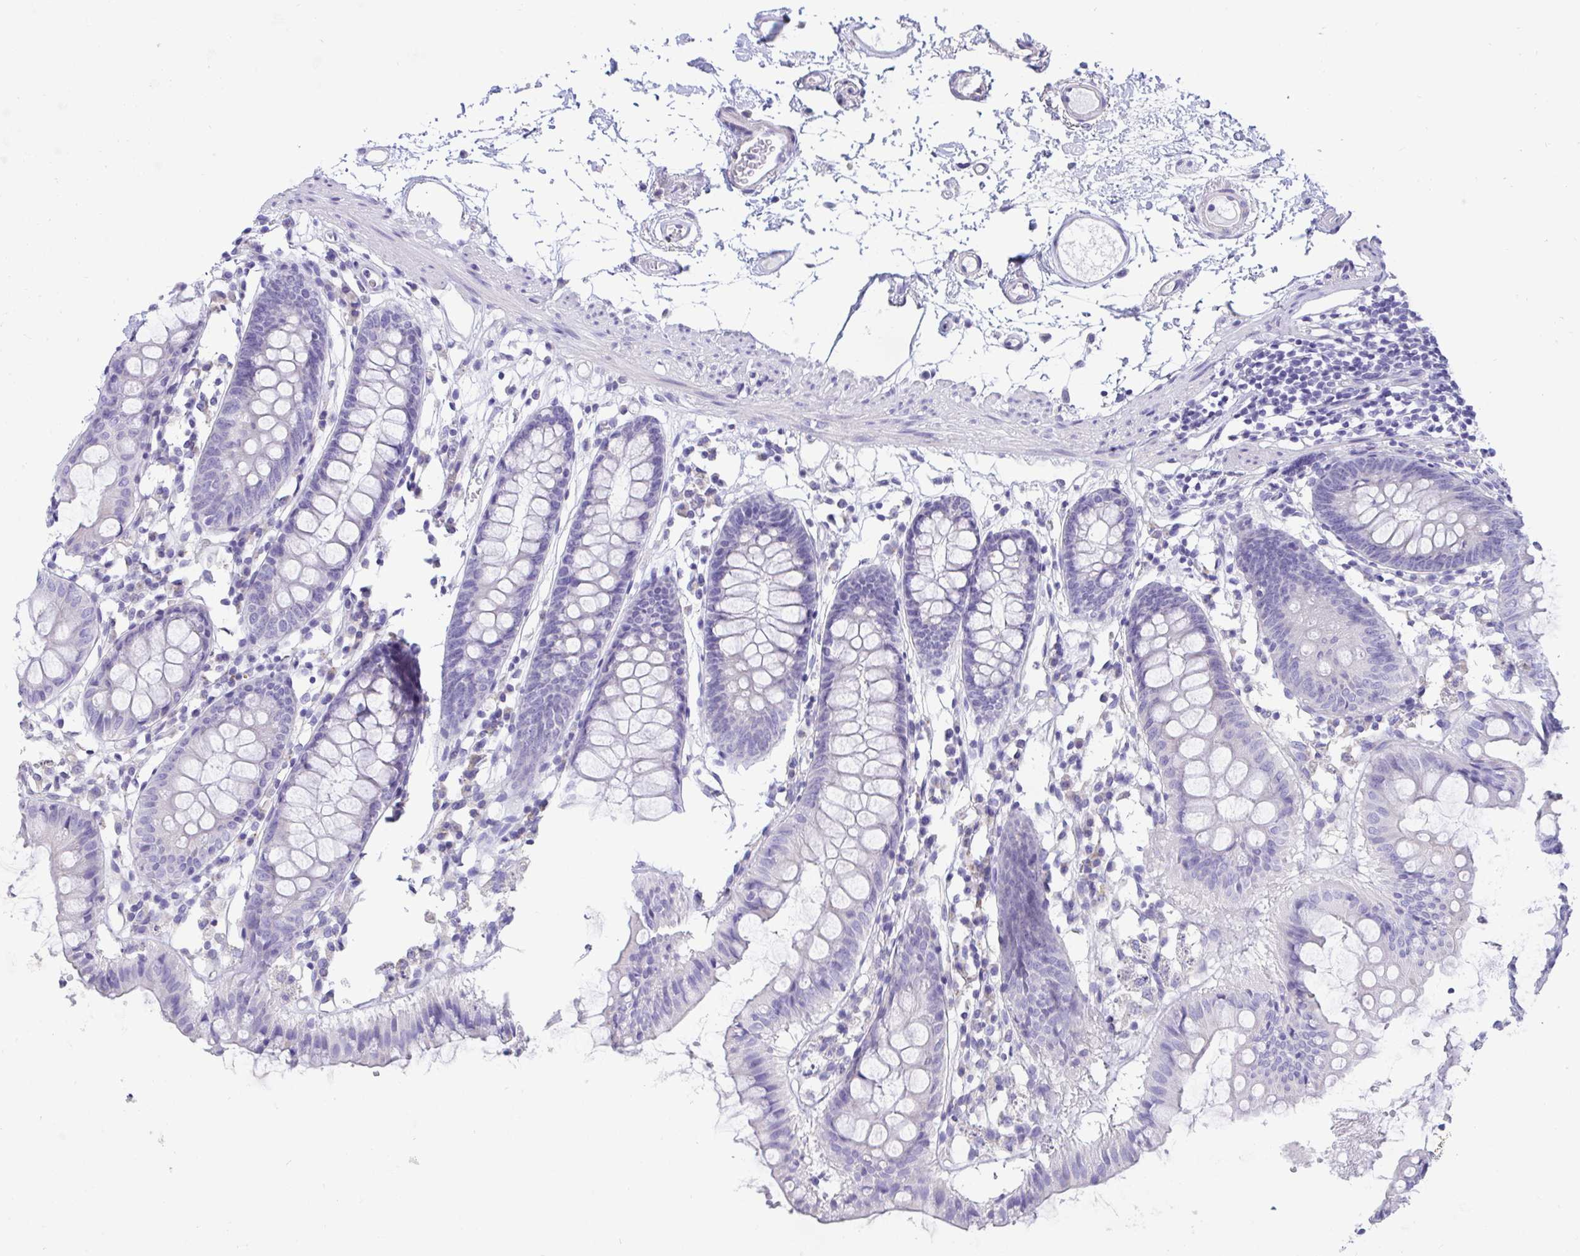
{"staining": {"intensity": "negative", "quantity": "none", "location": "none"}, "tissue": "colon", "cell_type": "Endothelial cells", "image_type": "normal", "snomed": [{"axis": "morphology", "description": "Normal tissue, NOS"}, {"axis": "topography", "description": "Colon"}], "caption": "Micrograph shows no significant protein expression in endothelial cells of unremarkable colon. The staining was performed using DAB to visualize the protein expression in brown, while the nuclei were stained in blue with hematoxylin (Magnification: 20x).", "gene": "TMEM106B", "patient": {"sex": "female", "age": 84}}